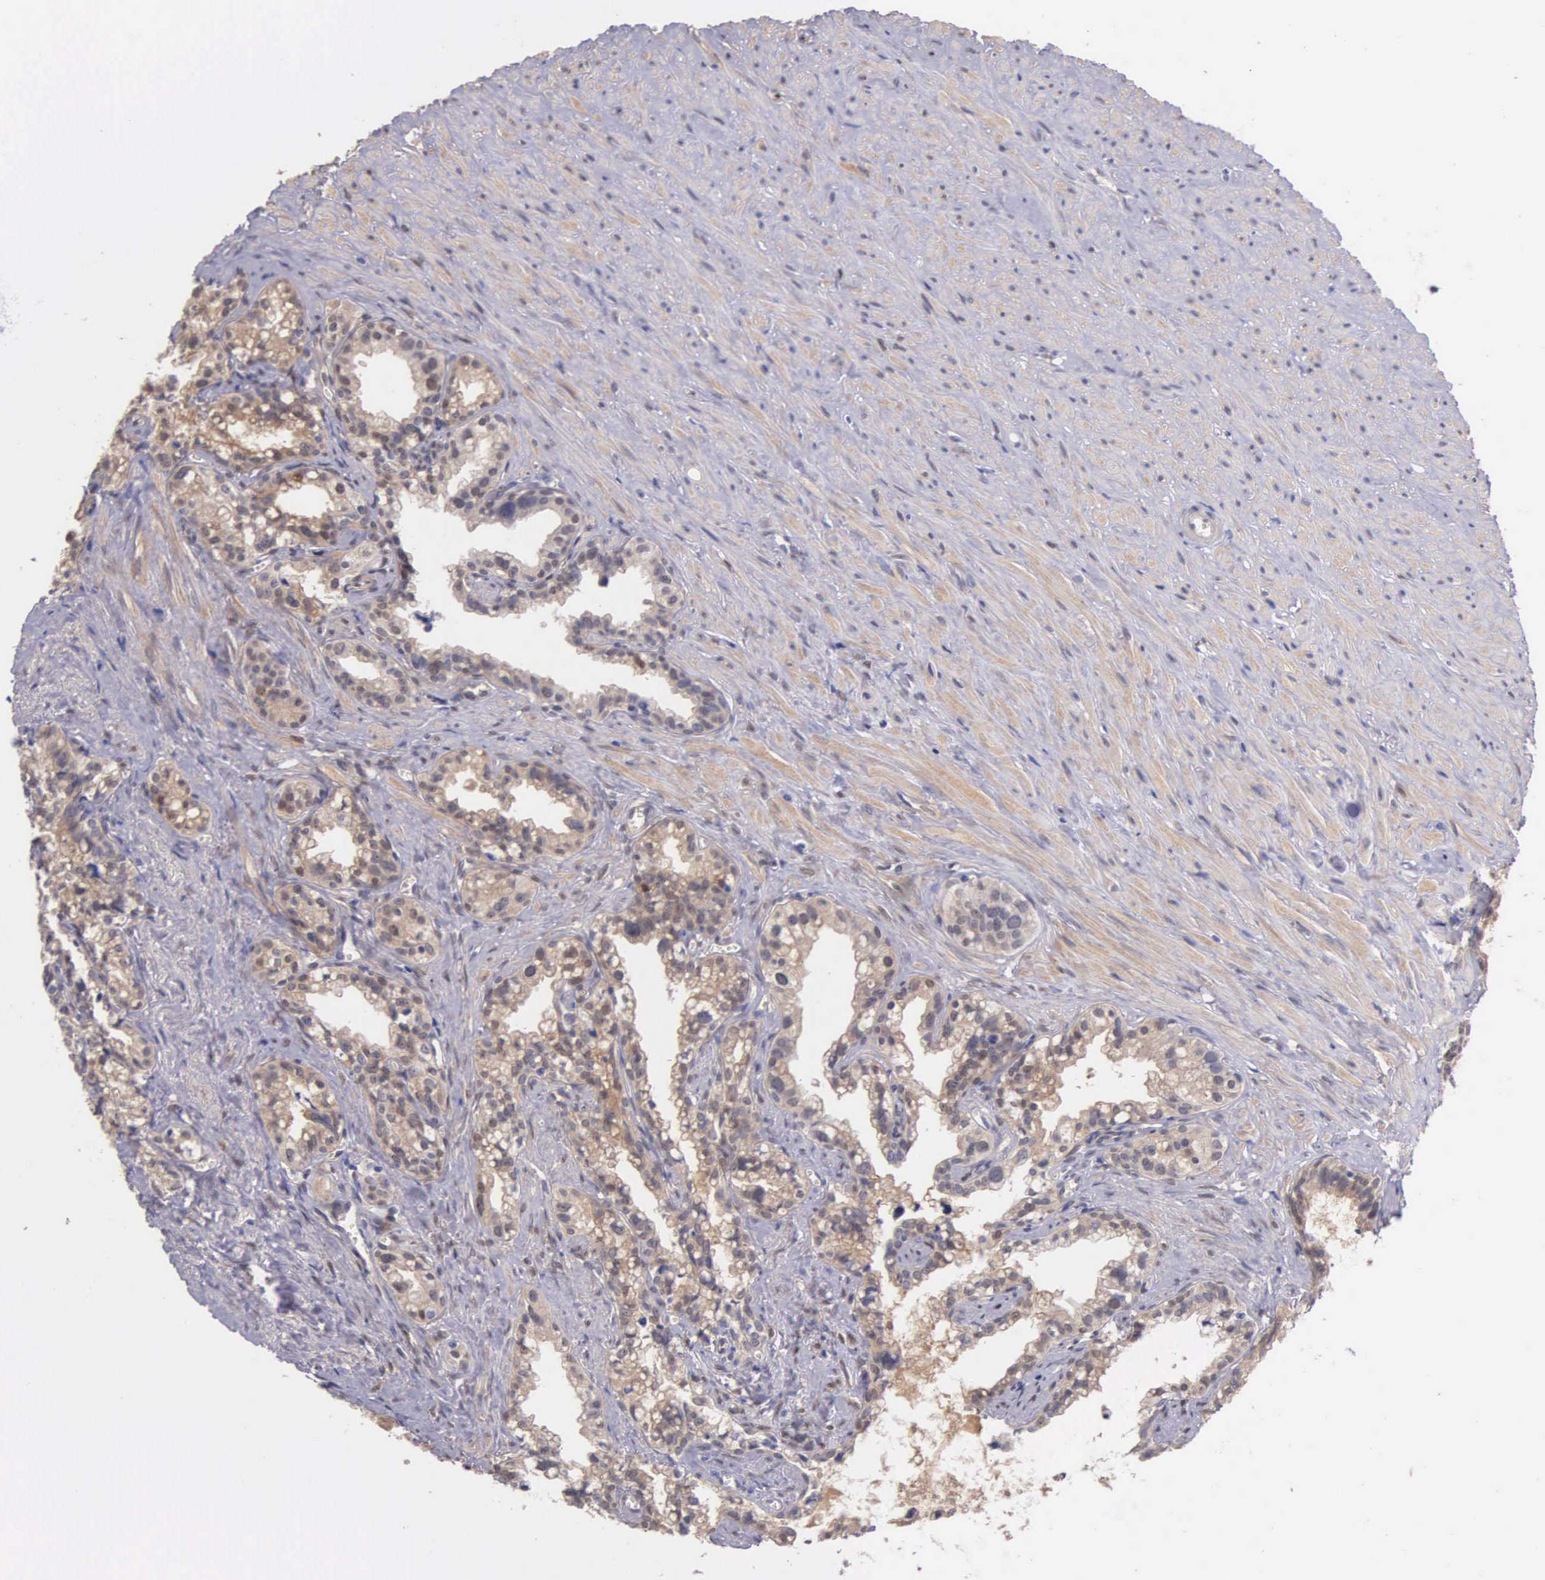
{"staining": {"intensity": "moderate", "quantity": "25%-75%", "location": "cytoplasmic/membranous"}, "tissue": "seminal vesicle", "cell_type": "Glandular cells", "image_type": "normal", "snomed": [{"axis": "morphology", "description": "Normal tissue, NOS"}, {"axis": "topography", "description": "Seminal veicle"}], "caption": "An immunohistochemistry (IHC) histopathology image of benign tissue is shown. Protein staining in brown highlights moderate cytoplasmic/membranous positivity in seminal vesicle within glandular cells.", "gene": "GSTT2B", "patient": {"sex": "male", "age": 60}}